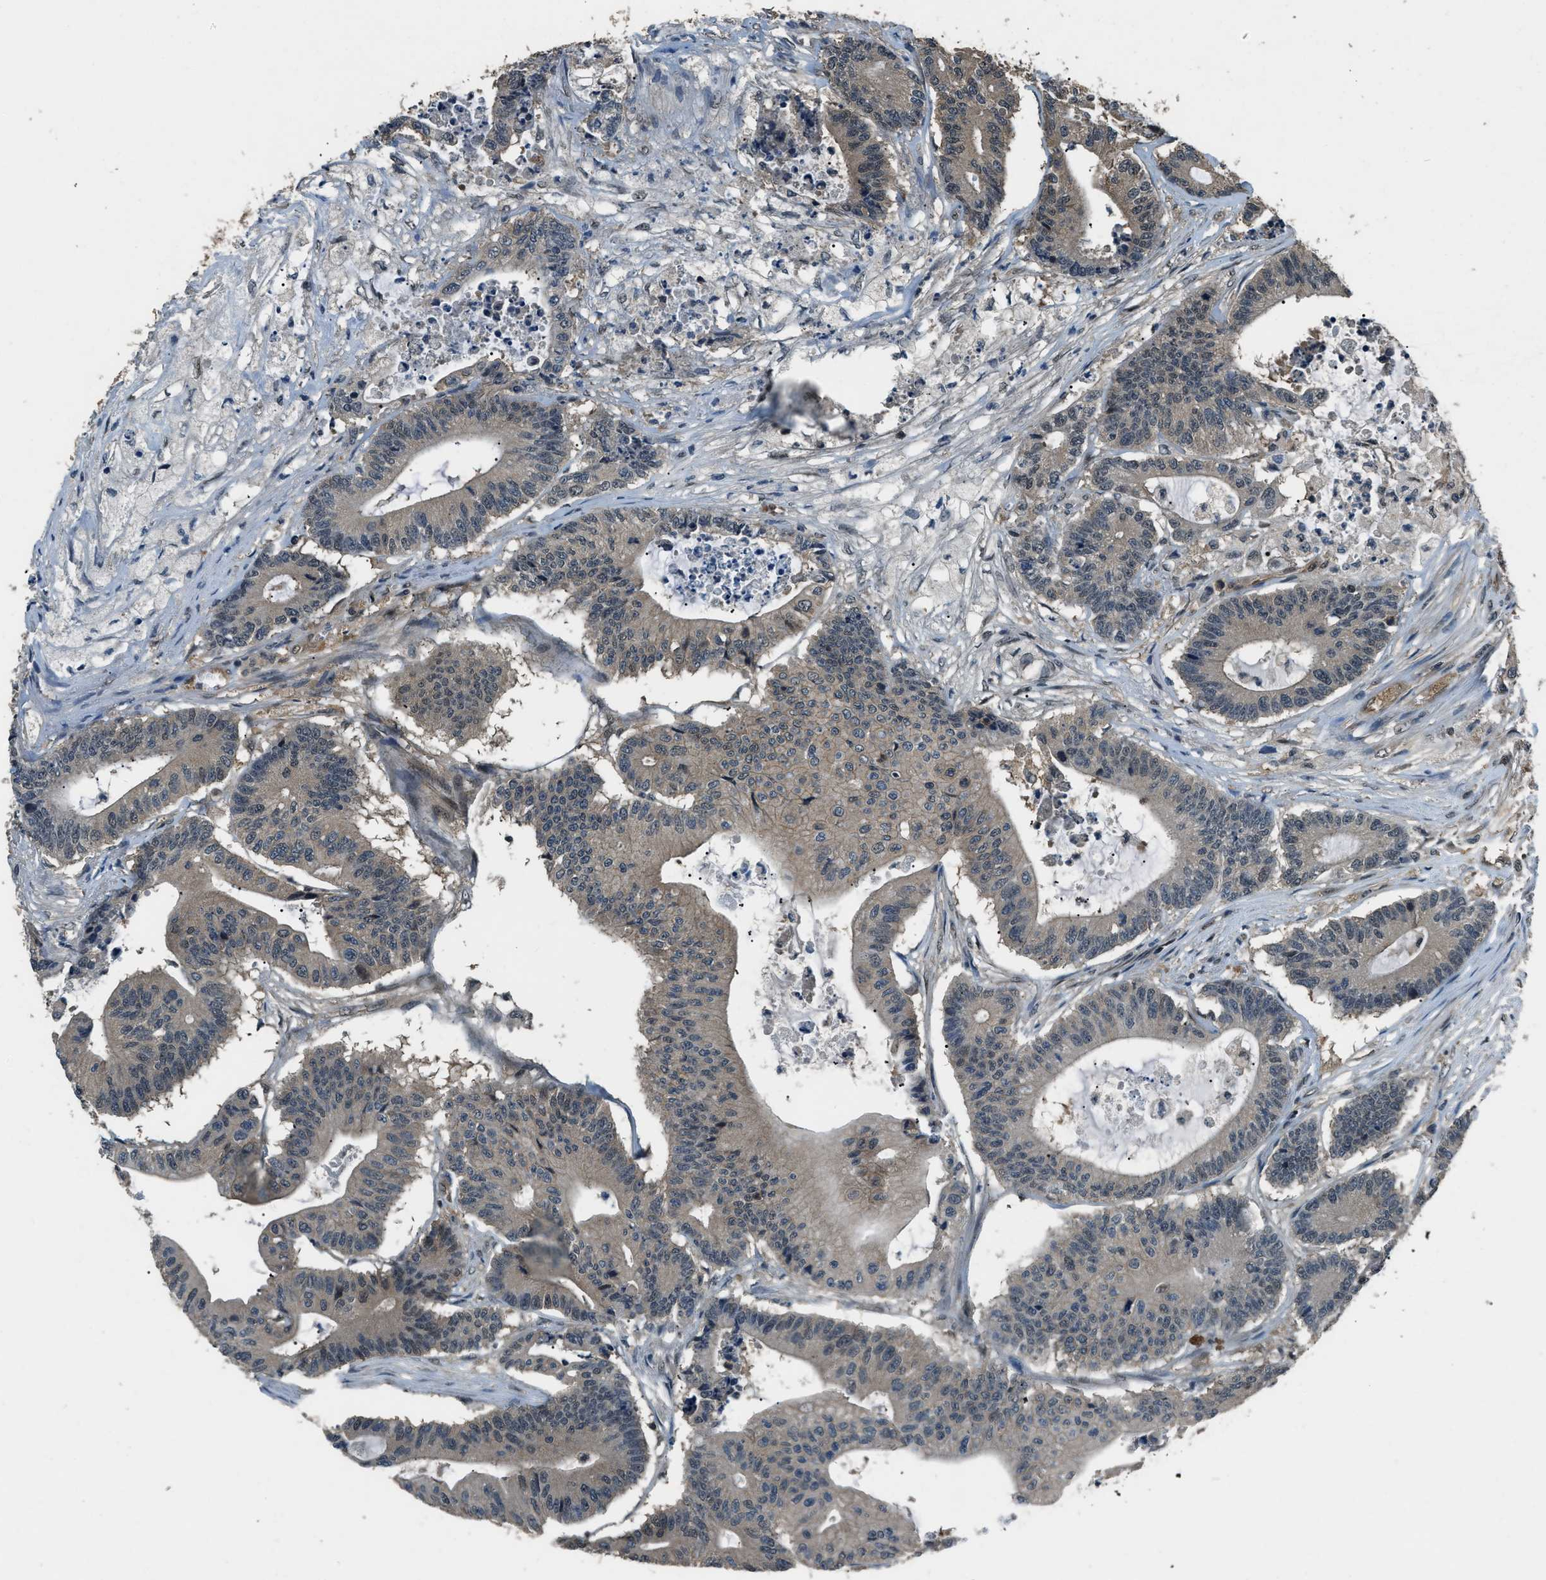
{"staining": {"intensity": "moderate", "quantity": ">75%", "location": "cytoplasmic/membranous"}, "tissue": "colorectal cancer", "cell_type": "Tumor cells", "image_type": "cancer", "snomed": [{"axis": "morphology", "description": "Adenocarcinoma, NOS"}, {"axis": "topography", "description": "Colon"}], "caption": "There is medium levels of moderate cytoplasmic/membranous staining in tumor cells of adenocarcinoma (colorectal), as demonstrated by immunohistochemical staining (brown color).", "gene": "NUDCD3", "patient": {"sex": "female", "age": 84}}